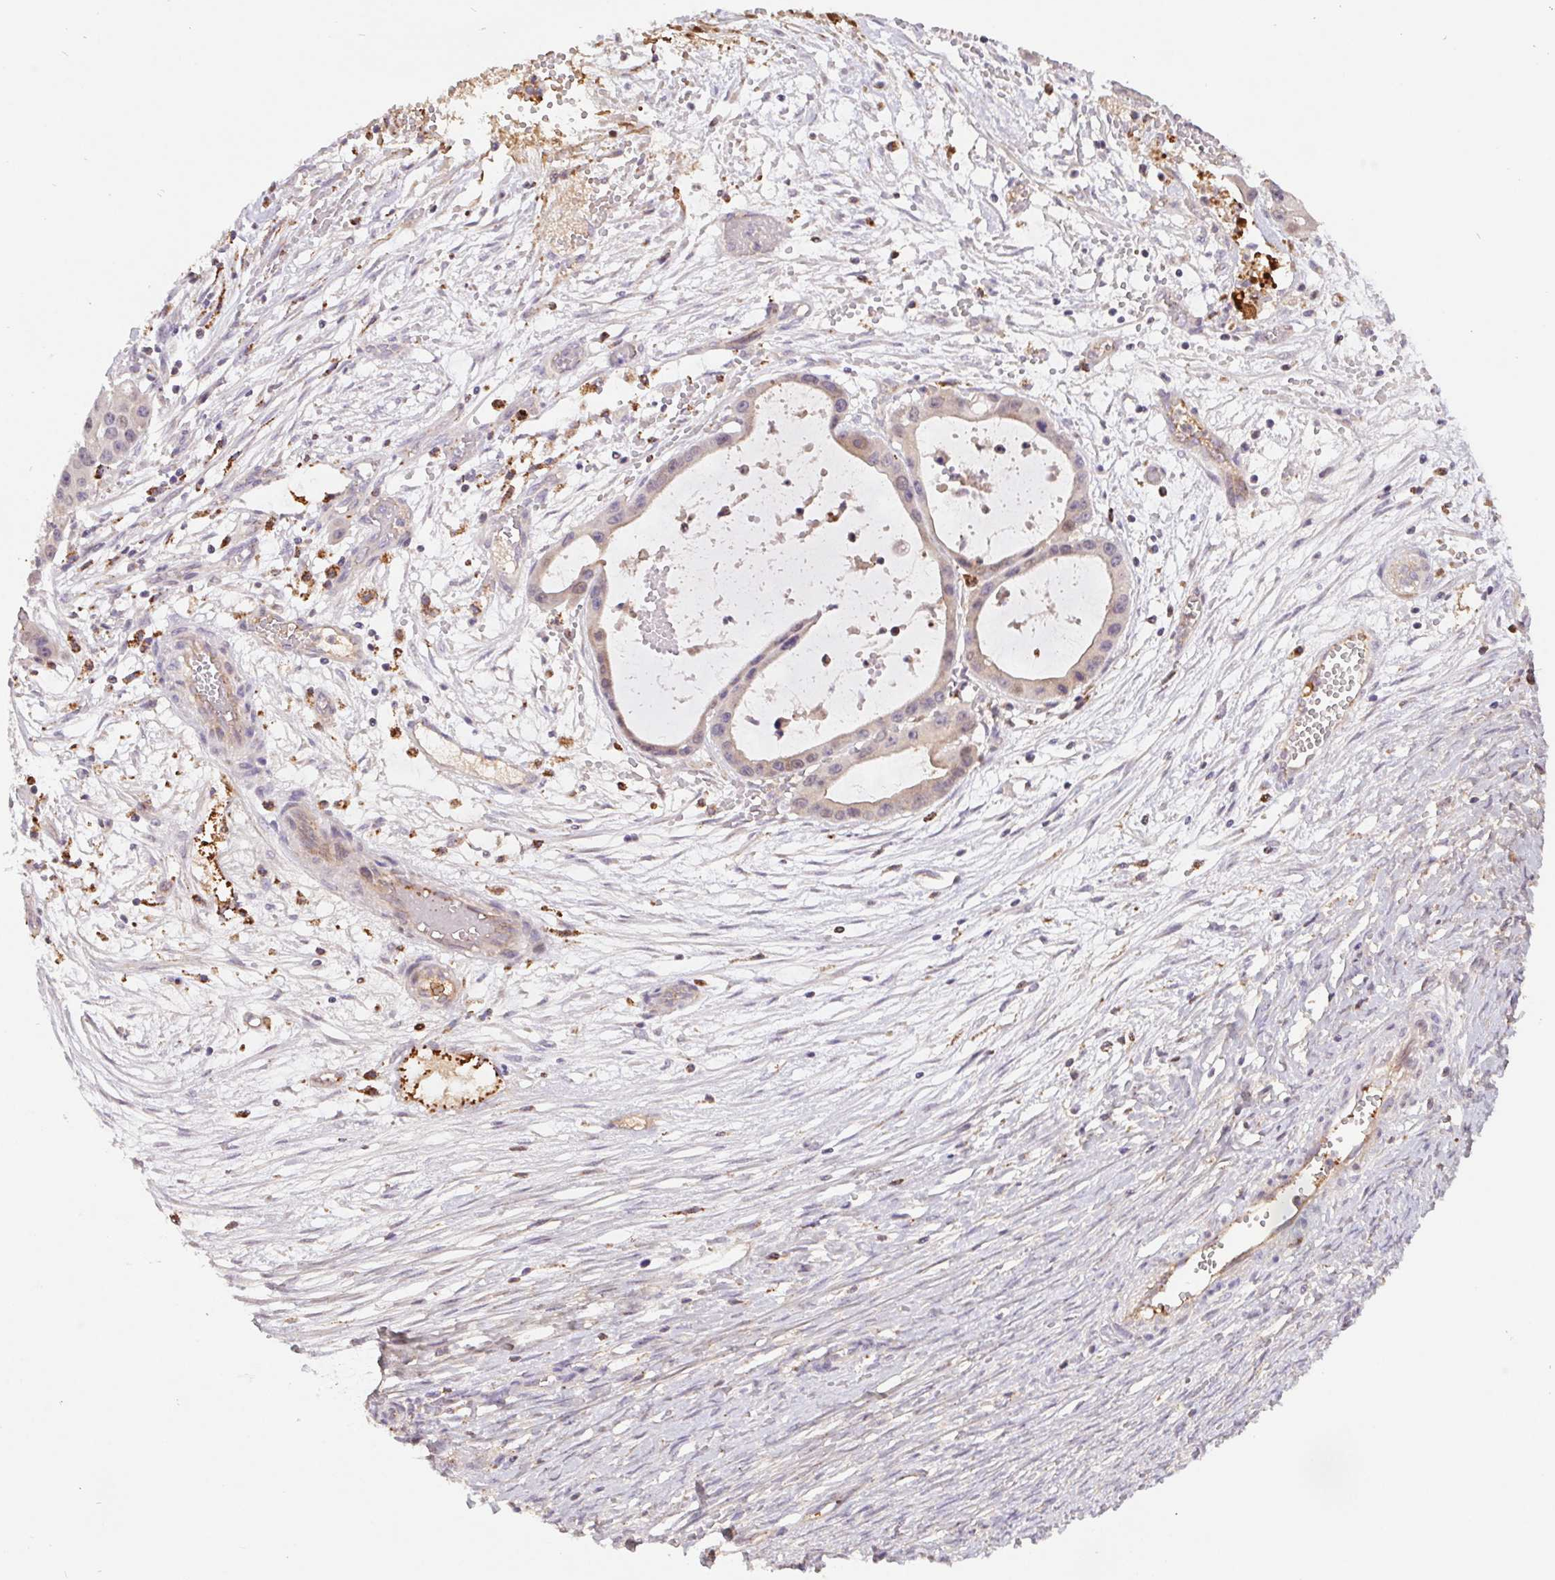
{"staining": {"intensity": "negative", "quantity": "none", "location": "none"}, "tissue": "ovarian cancer", "cell_type": "Tumor cells", "image_type": "cancer", "snomed": [{"axis": "morphology", "description": "Cystadenocarcinoma, serous, NOS"}, {"axis": "topography", "description": "Ovary"}], "caption": "Tumor cells show no significant protein positivity in ovarian serous cystadenocarcinoma.", "gene": "EMC6", "patient": {"sex": "female", "age": 56}}